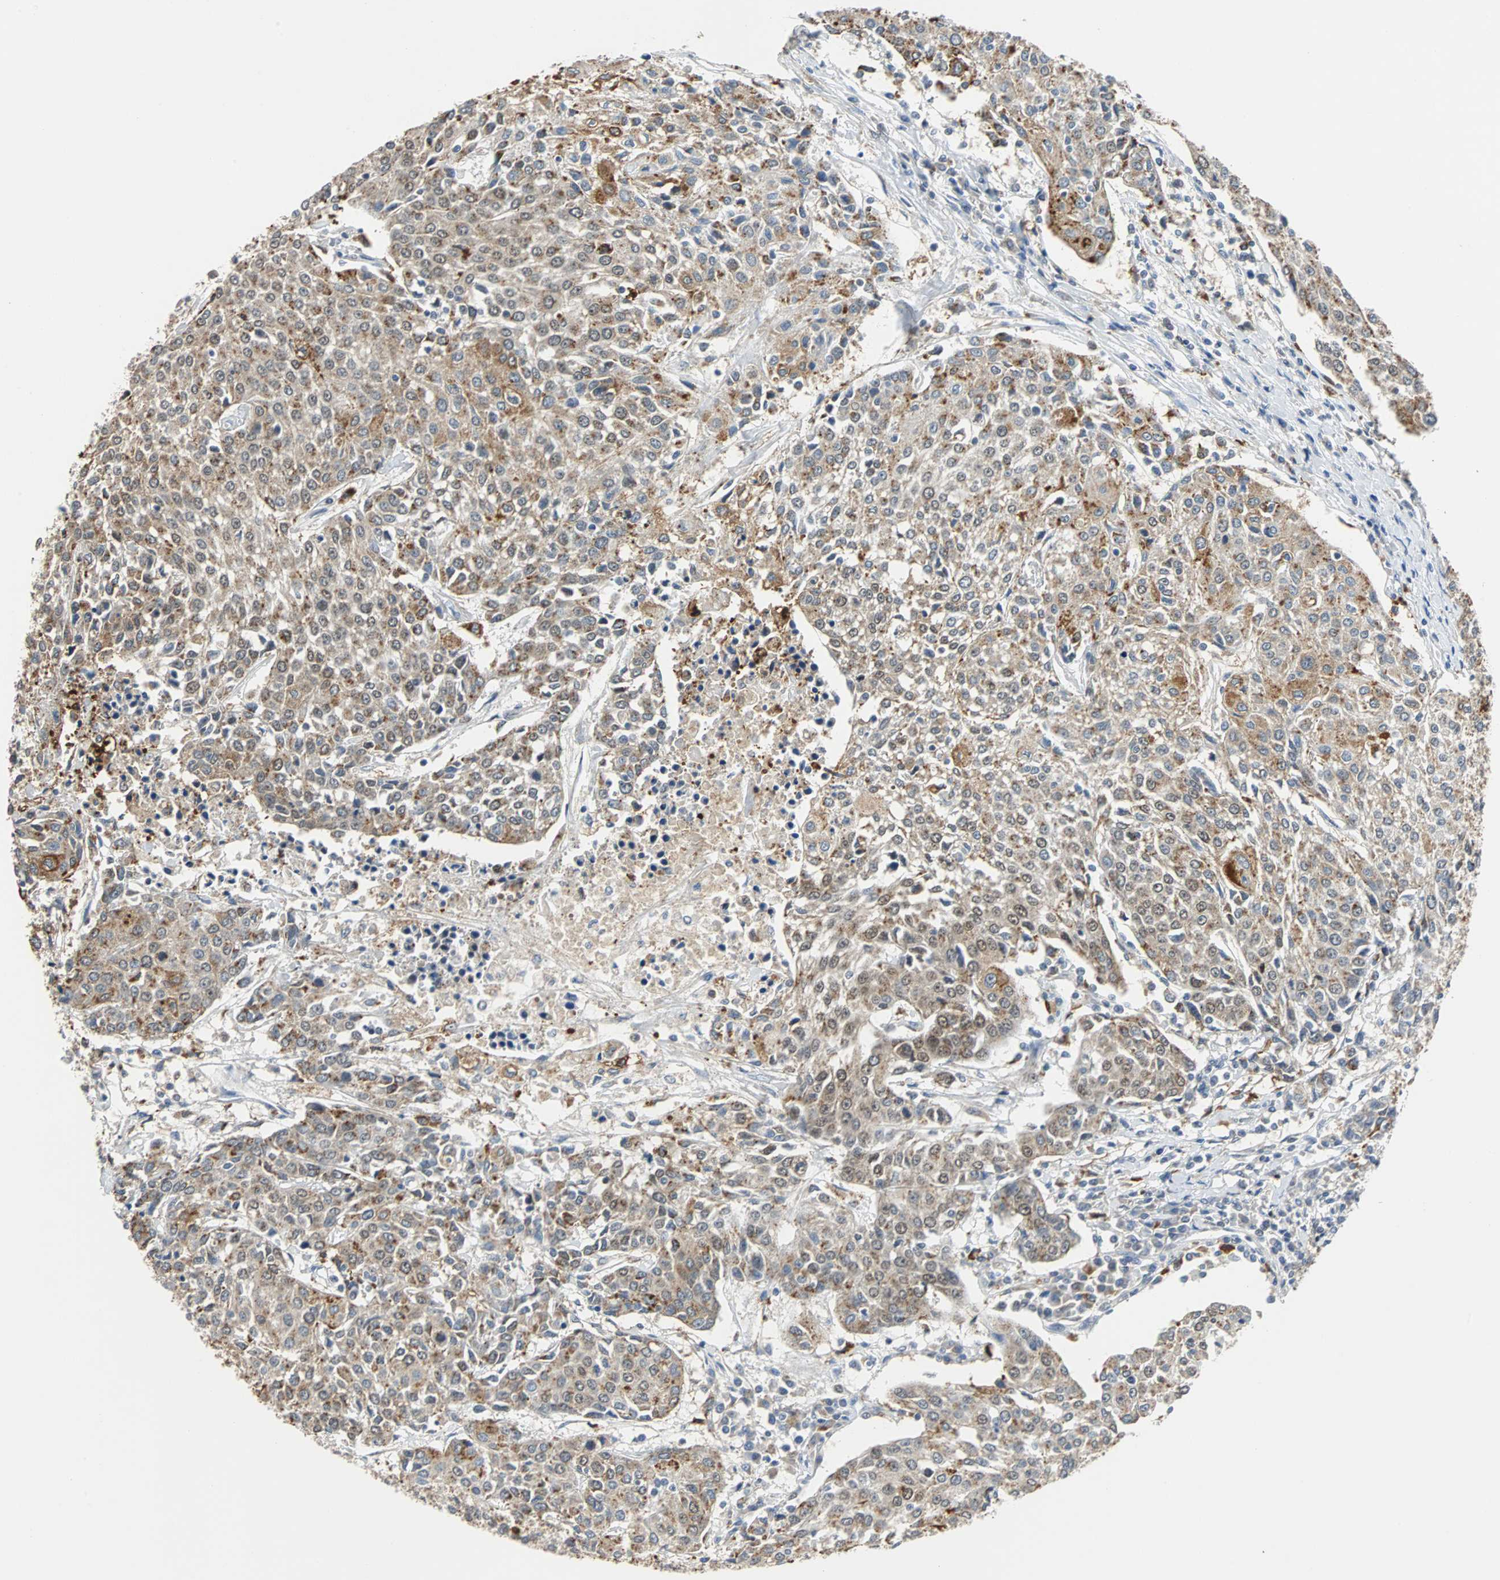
{"staining": {"intensity": "moderate", "quantity": ">75%", "location": "cytoplasmic/membranous"}, "tissue": "urothelial cancer", "cell_type": "Tumor cells", "image_type": "cancer", "snomed": [{"axis": "morphology", "description": "Urothelial carcinoma, High grade"}, {"axis": "topography", "description": "Urinary bladder"}], "caption": "About >75% of tumor cells in high-grade urothelial carcinoma display moderate cytoplasmic/membranous protein staining as visualized by brown immunohistochemical staining.", "gene": "HLX", "patient": {"sex": "female", "age": 85}}